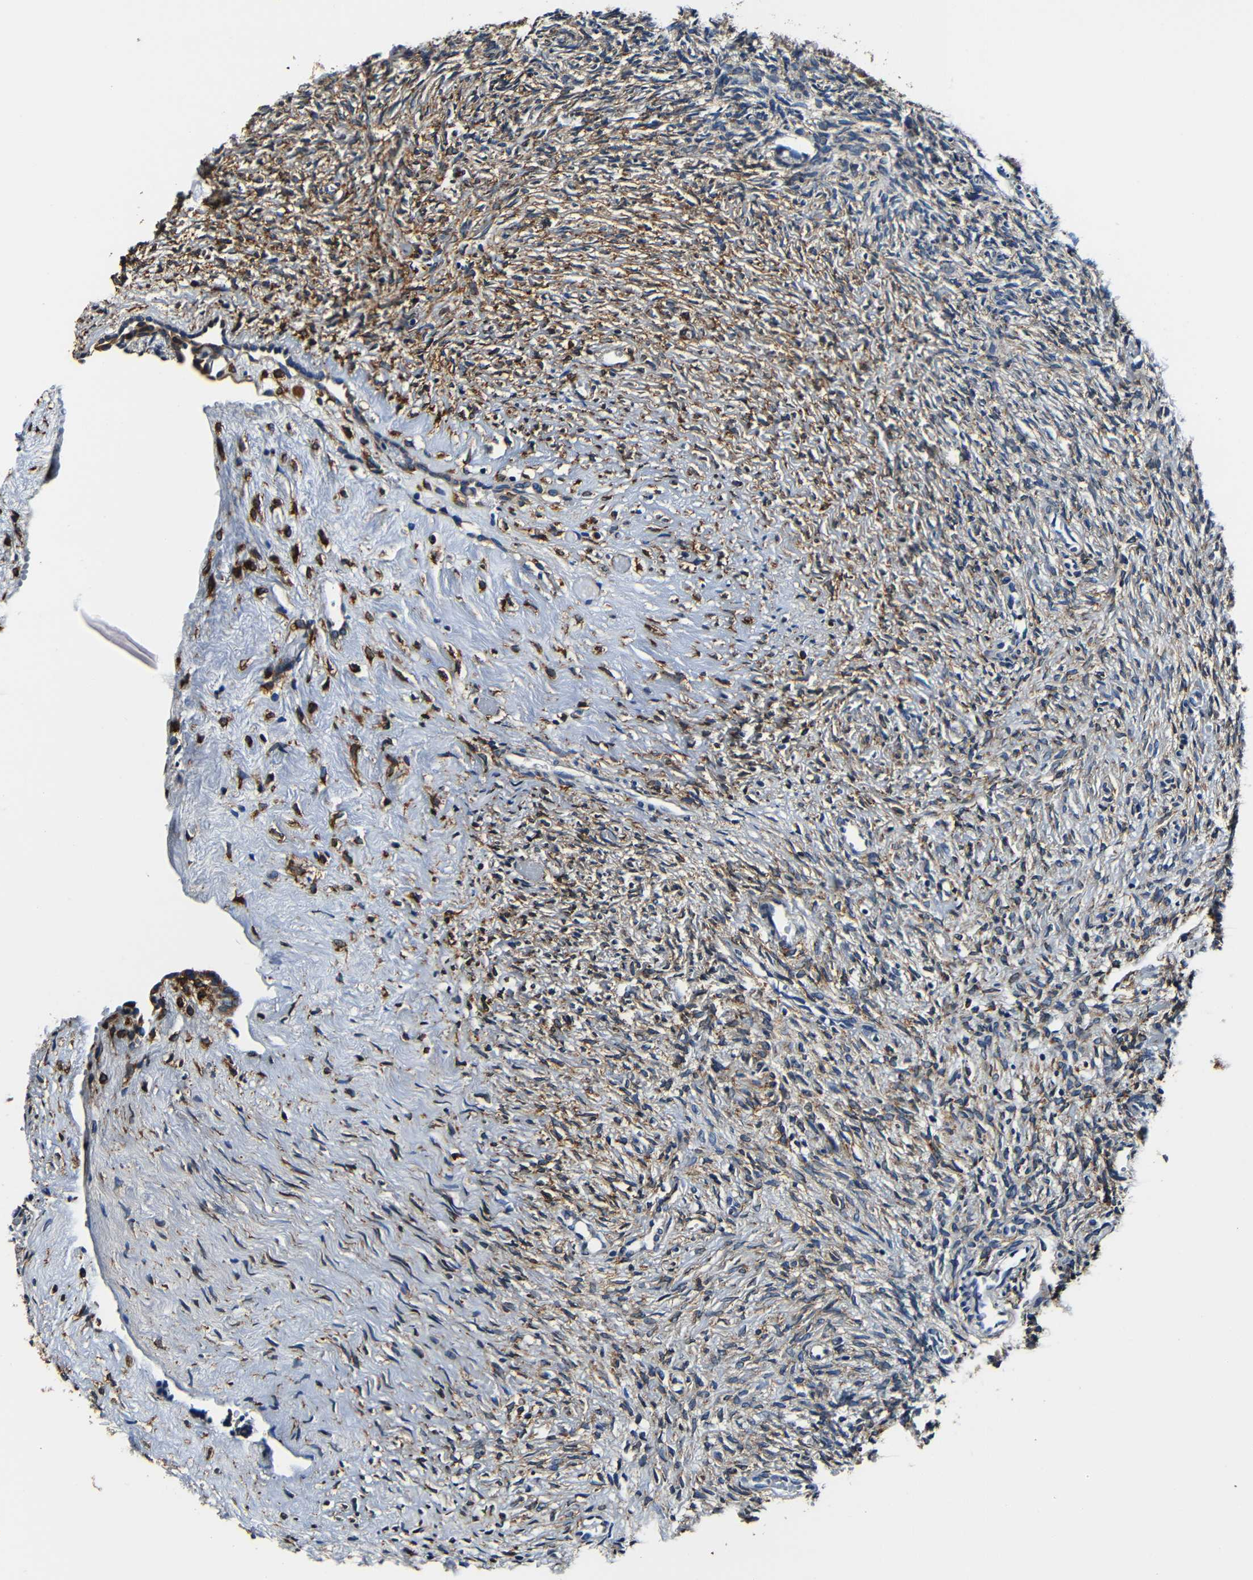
{"staining": {"intensity": "moderate", "quantity": ">75%", "location": "cytoplasmic/membranous"}, "tissue": "ovary", "cell_type": "Ovarian stroma cells", "image_type": "normal", "snomed": [{"axis": "morphology", "description": "Normal tissue, NOS"}, {"axis": "topography", "description": "Ovary"}], "caption": "Immunohistochemistry (IHC) histopathology image of unremarkable ovary: ovary stained using IHC exhibits medium levels of moderate protein expression localized specifically in the cytoplasmic/membranous of ovarian stroma cells, appearing as a cytoplasmic/membranous brown color.", "gene": "RRBP1", "patient": {"sex": "female", "age": 35}}